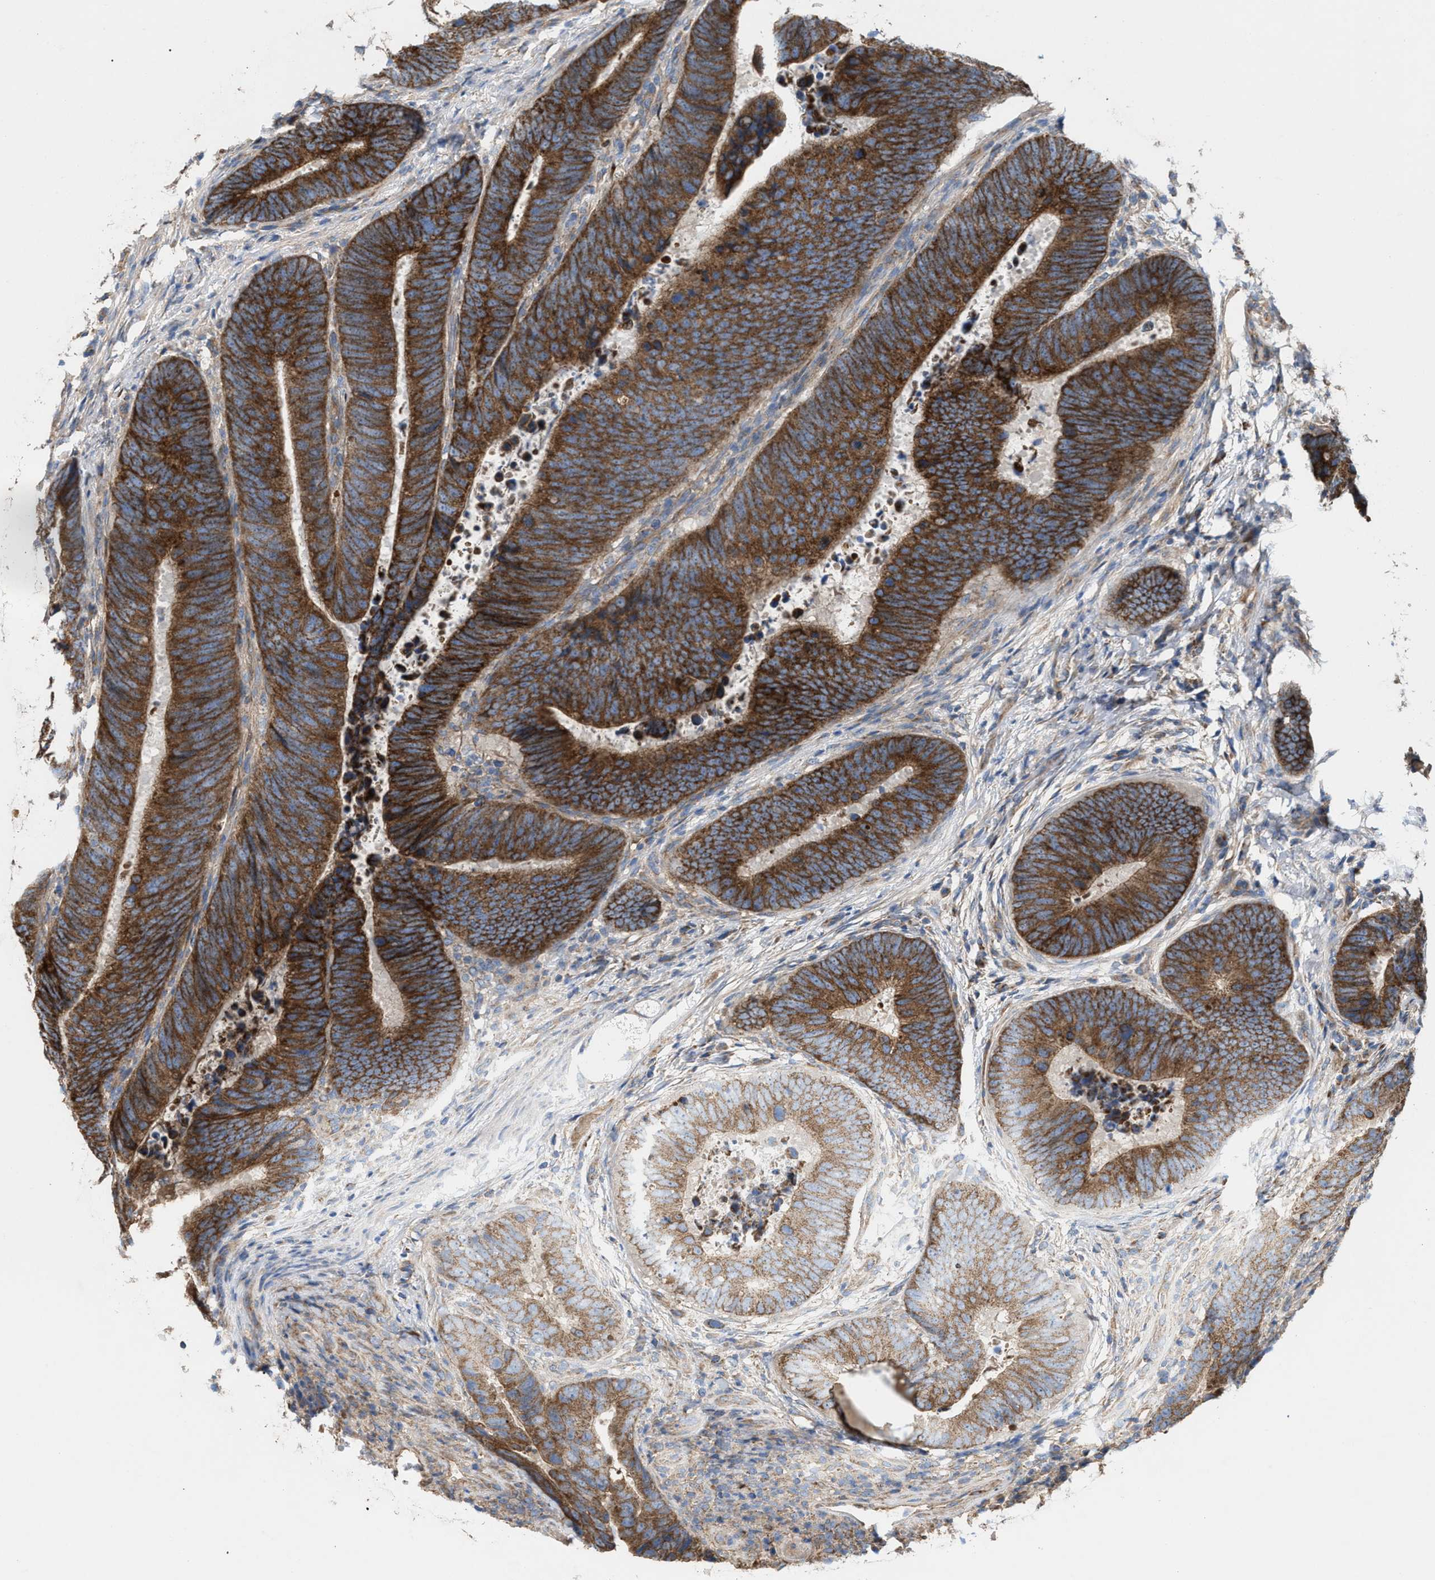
{"staining": {"intensity": "strong", "quantity": ">75%", "location": "cytoplasmic/membranous"}, "tissue": "colorectal cancer", "cell_type": "Tumor cells", "image_type": "cancer", "snomed": [{"axis": "morphology", "description": "Adenocarcinoma, NOS"}, {"axis": "topography", "description": "Colon"}], "caption": "About >75% of tumor cells in human colorectal cancer (adenocarcinoma) exhibit strong cytoplasmic/membranous protein staining as visualized by brown immunohistochemical staining.", "gene": "OXSM", "patient": {"sex": "male", "age": 56}}